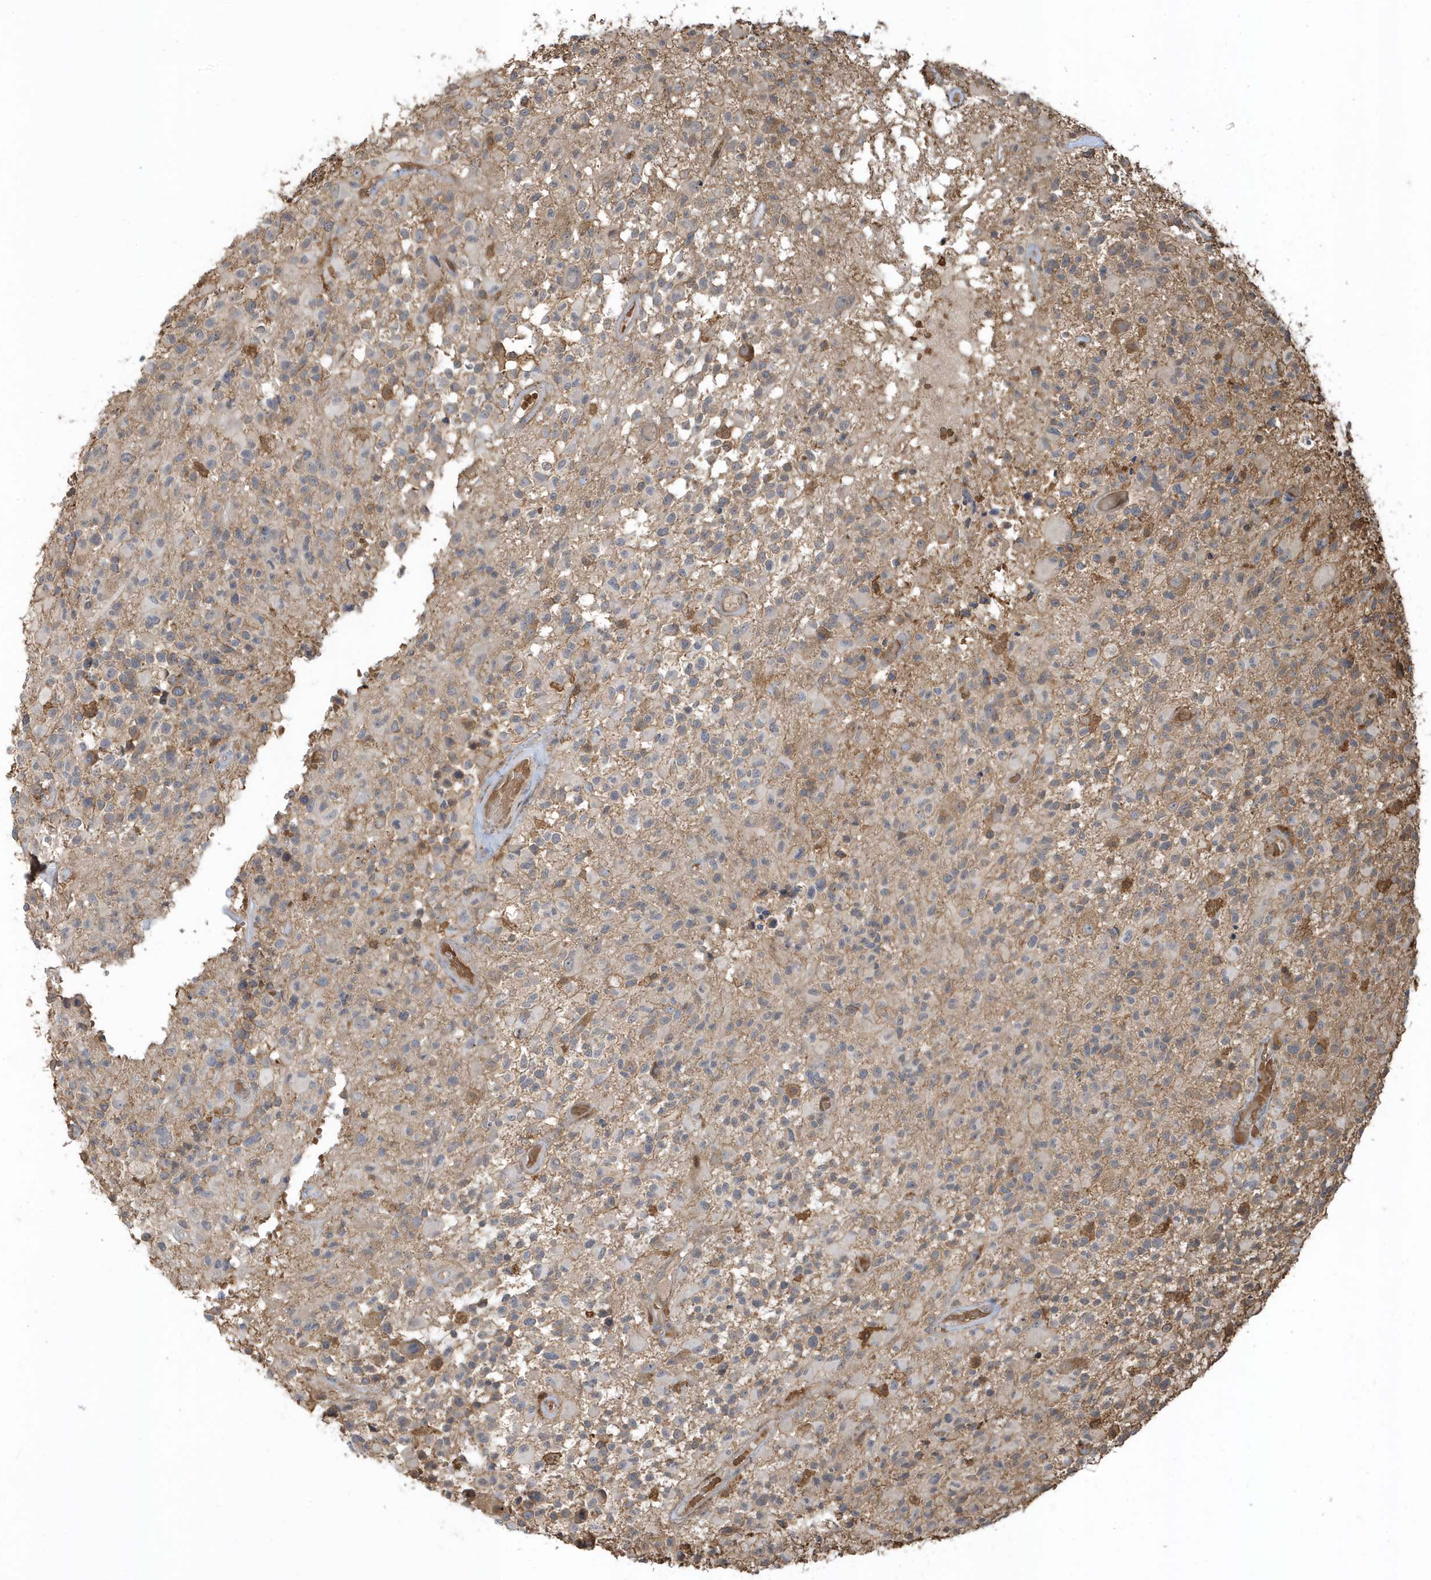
{"staining": {"intensity": "weak", "quantity": "<25%", "location": "cytoplasmic/membranous"}, "tissue": "glioma", "cell_type": "Tumor cells", "image_type": "cancer", "snomed": [{"axis": "morphology", "description": "Glioma, malignant, High grade"}, {"axis": "morphology", "description": "Glioblastoma, NOS"}, {"axis": "topography", "description": "Brain"}], "caption": "Tumor cells are negative for brown protein staining in glioma.", "gene": "ZBTB8A", "patient": {"sex": "male", "age": 60}}